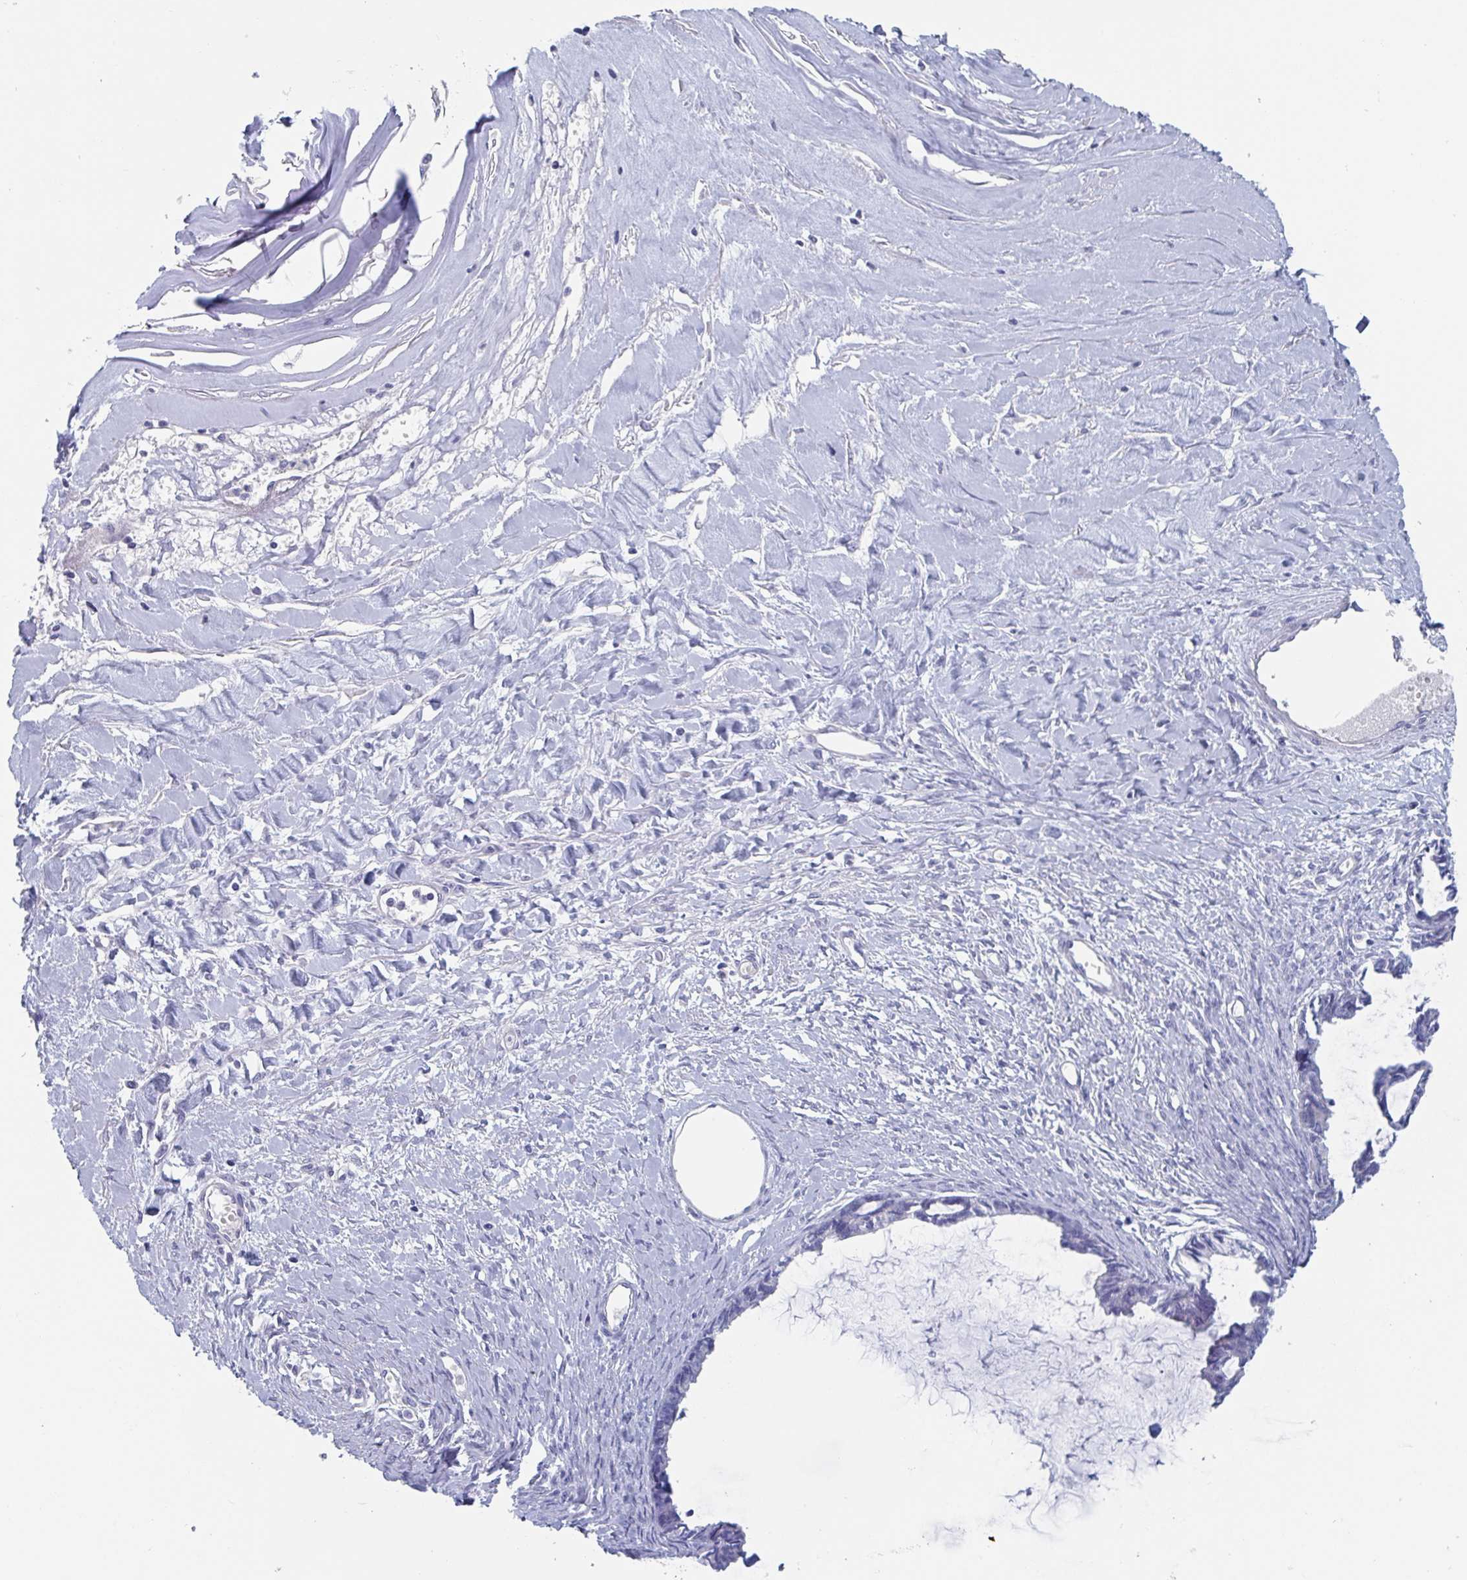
{"staining": {"intensity": "negative", "quantity": "none", "location": "none"}, "tissue": "ovarian cancer", "cell_type": "Tumor cells", "image_type": "cancer", "snomed": [{"axis": "morphology", "description": "Cystadenocarcinoma, mucinous, NOS"}, {"axis": "topography", "description": "Ovary"}], "caption": "A histopathology image of human ovarian cancer is negative for staining in tumor cells.", "gene": "ABHD16A", "patient": {"sex": "female", "age": 61}}